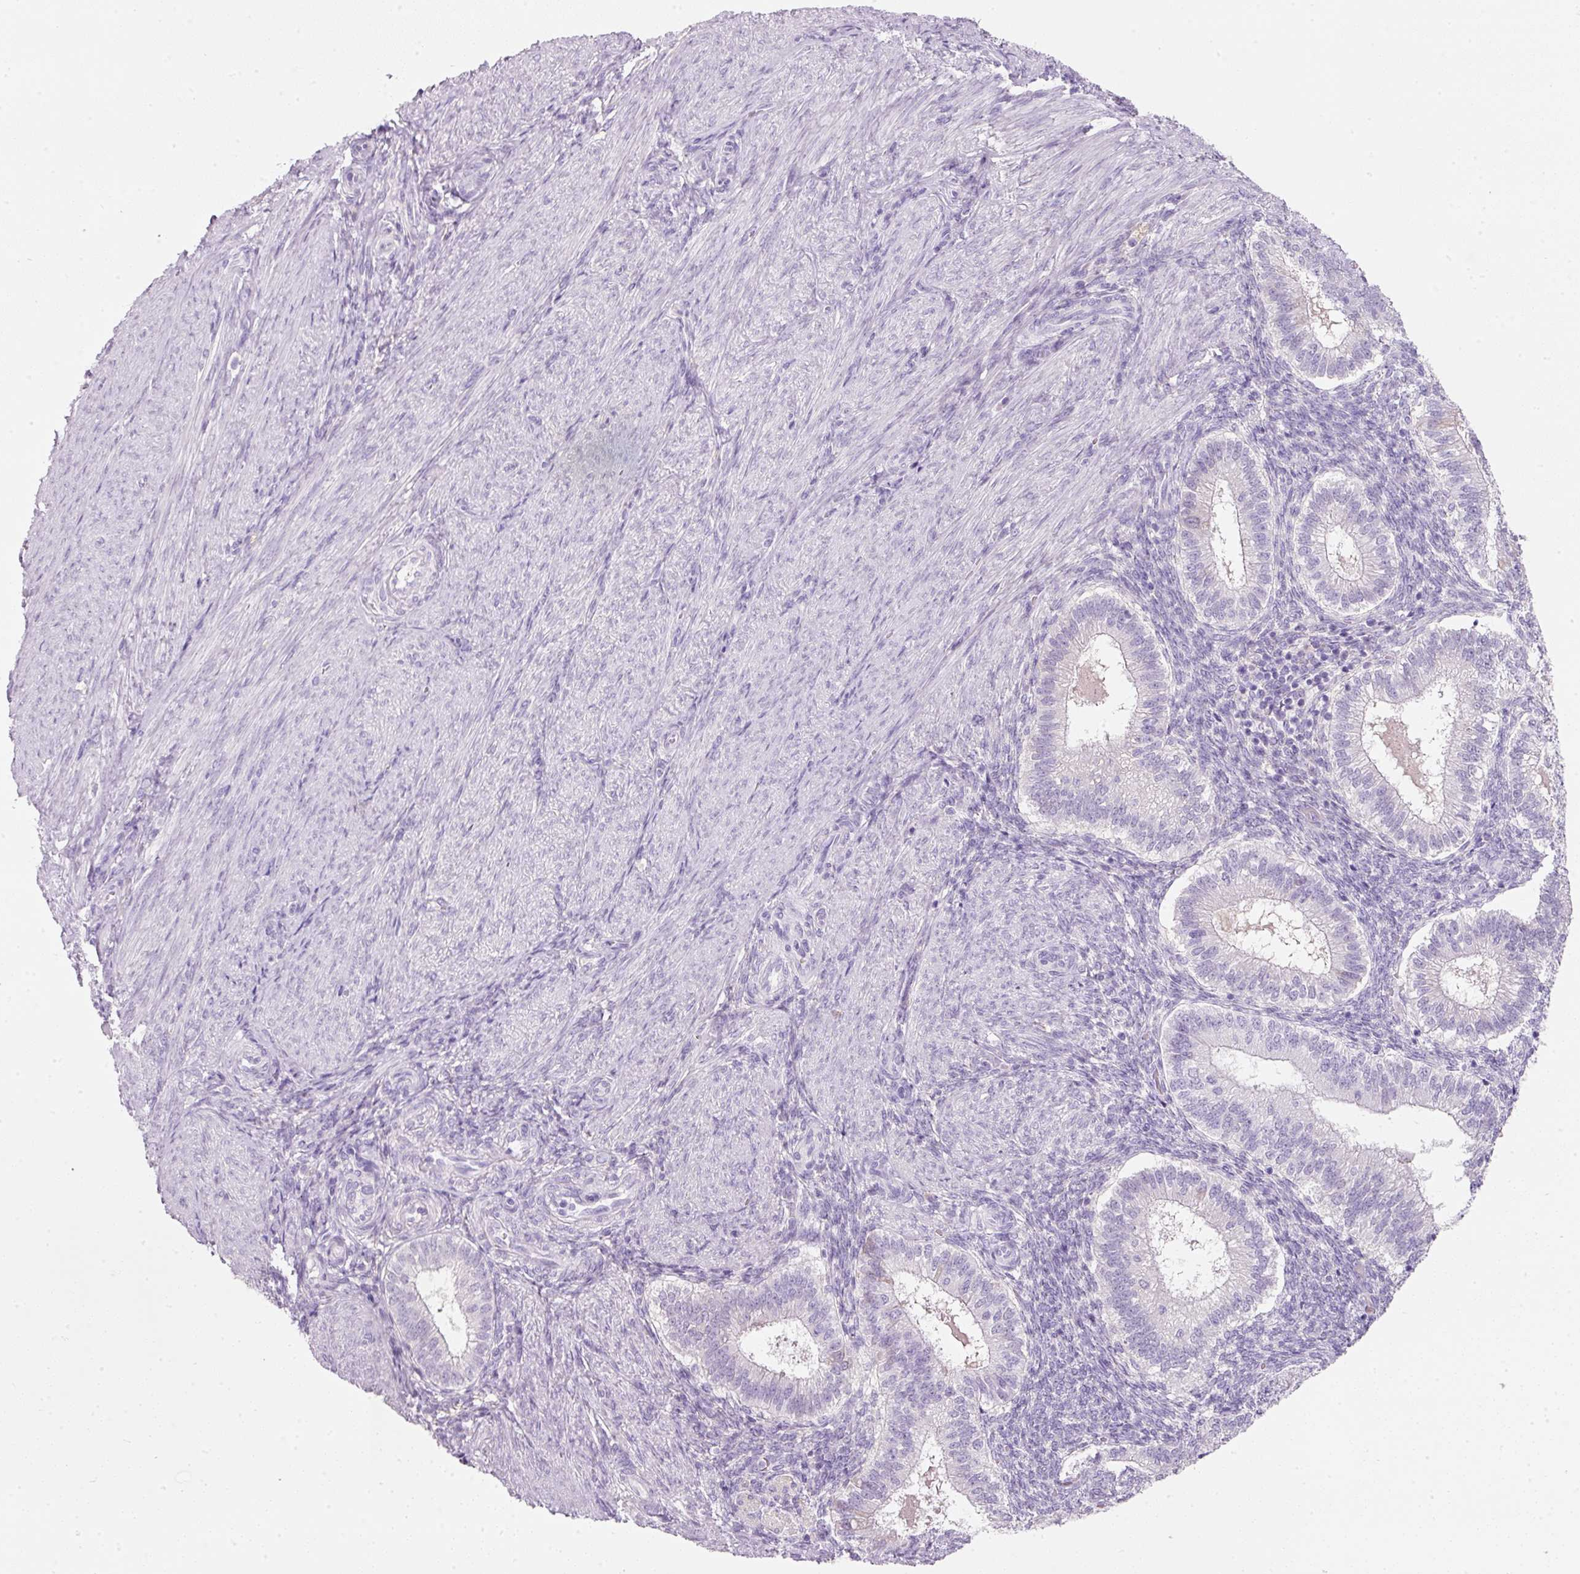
{"staining": {"intensity": "negative", "quantity": "none", "location": "none"}, "tissue": "endometrium", "cell_type": "Cells in endometrial stroma", "image_type": "normal", "snomed": [{"axis": "morphology", "description": "Normal tissue, NOS"}, {"axis": "topography", "description": "Endometrium"}], "caption": "IHC of benign endometrium reveals no expression in cells in endometrial stroma. Nuclei are stained in blue.", "gene": "DNM1", "patient": {"sex": "female", "age": 25}}